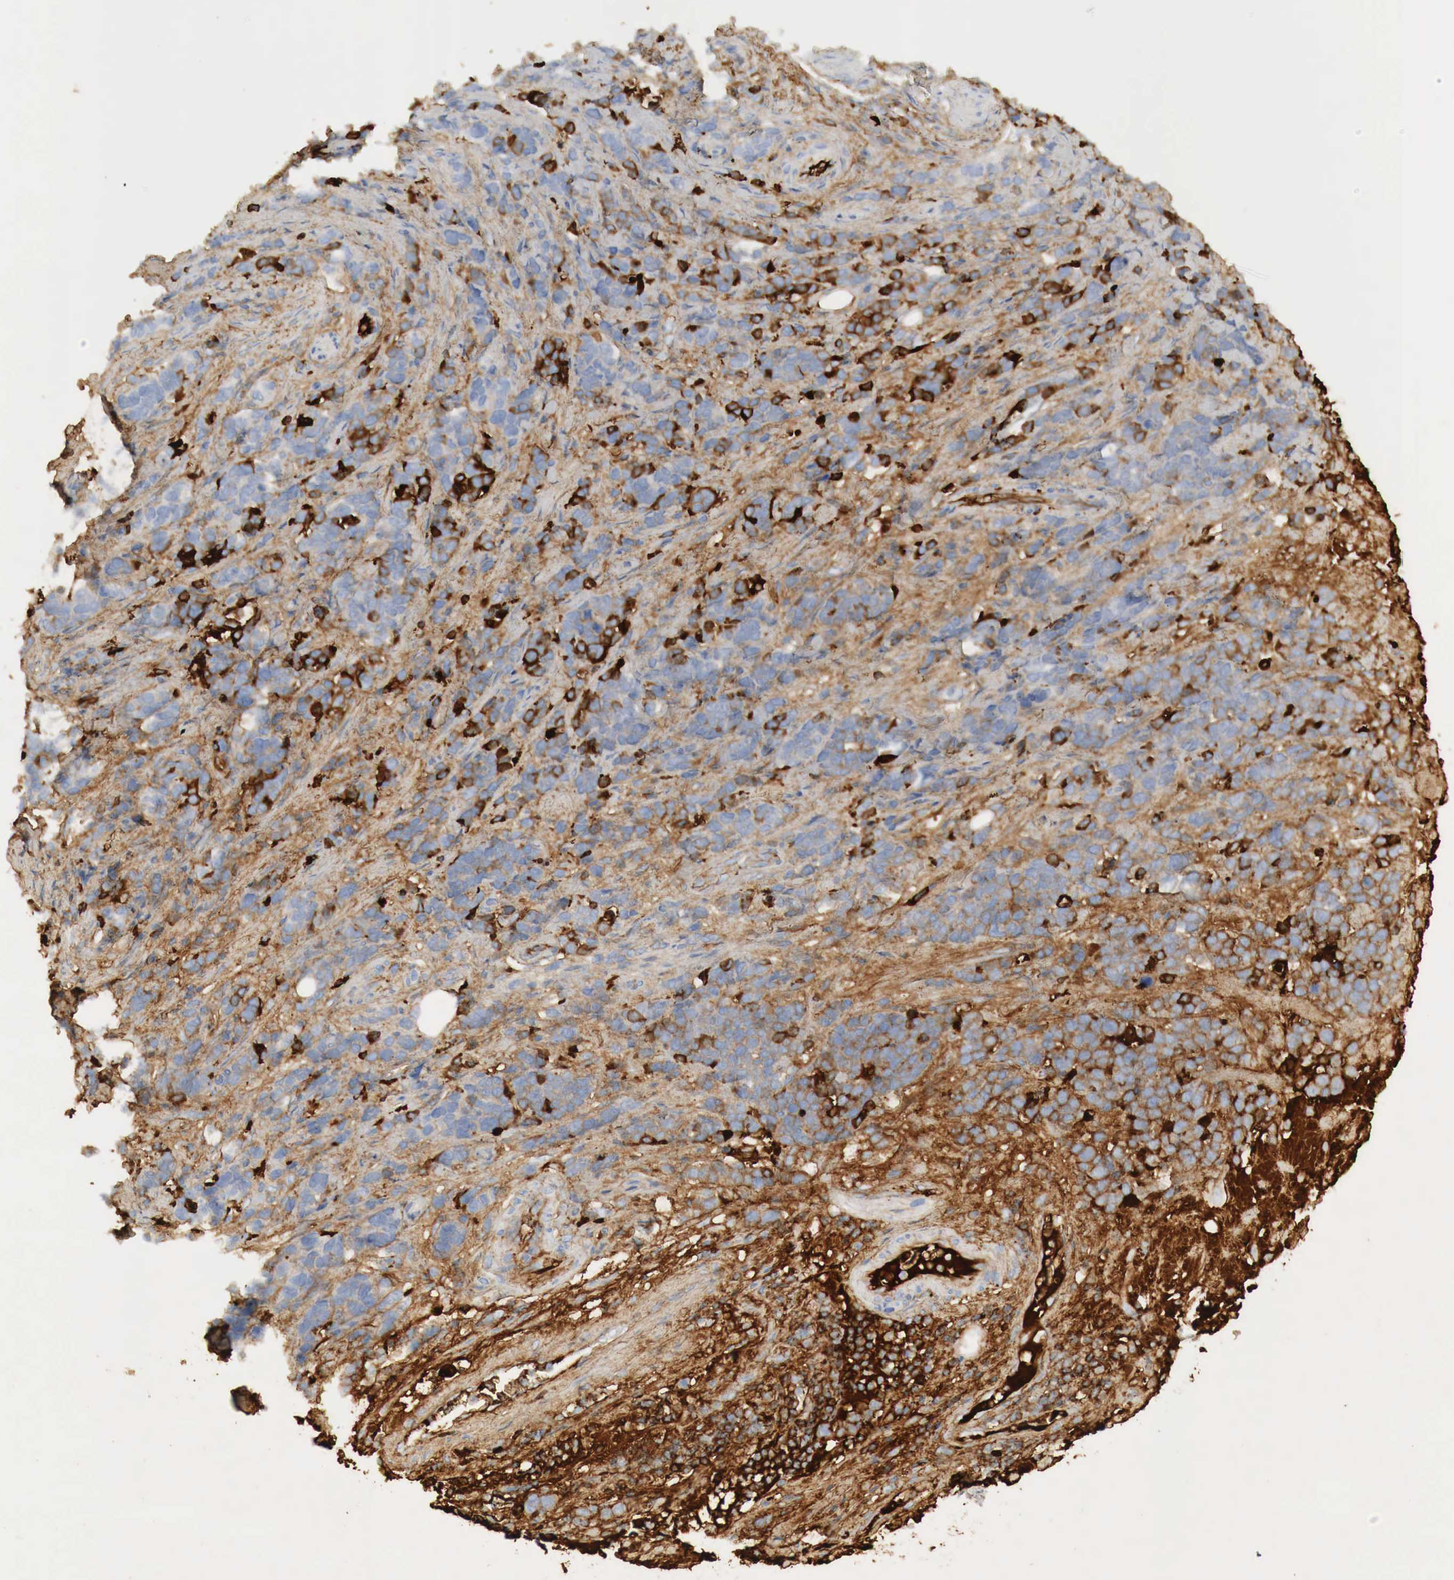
{"staining": {"intensity": "weak", "quantity": "<25%", "location": "cytoplasmic/membranous"}, "tissue": "stomach cancer", "cell_type": "Tumor cells", "image_type": "cancer", "snomed": [{"axis": "morphology", "description": "Adenocarcinoma, NOS"}, {"axis": "topography", "description": "Stomach, upper"}], "caption": "Immunohistochemistry of stomach adenocarcinoma shows no positivity in tumor cells. (Brightfield microscopy of DAB (3,3'-diaminobenzidine) IHC at high magnification).", "gene": "IGLC3", "patient": {"sex": "male", "age": 71}}